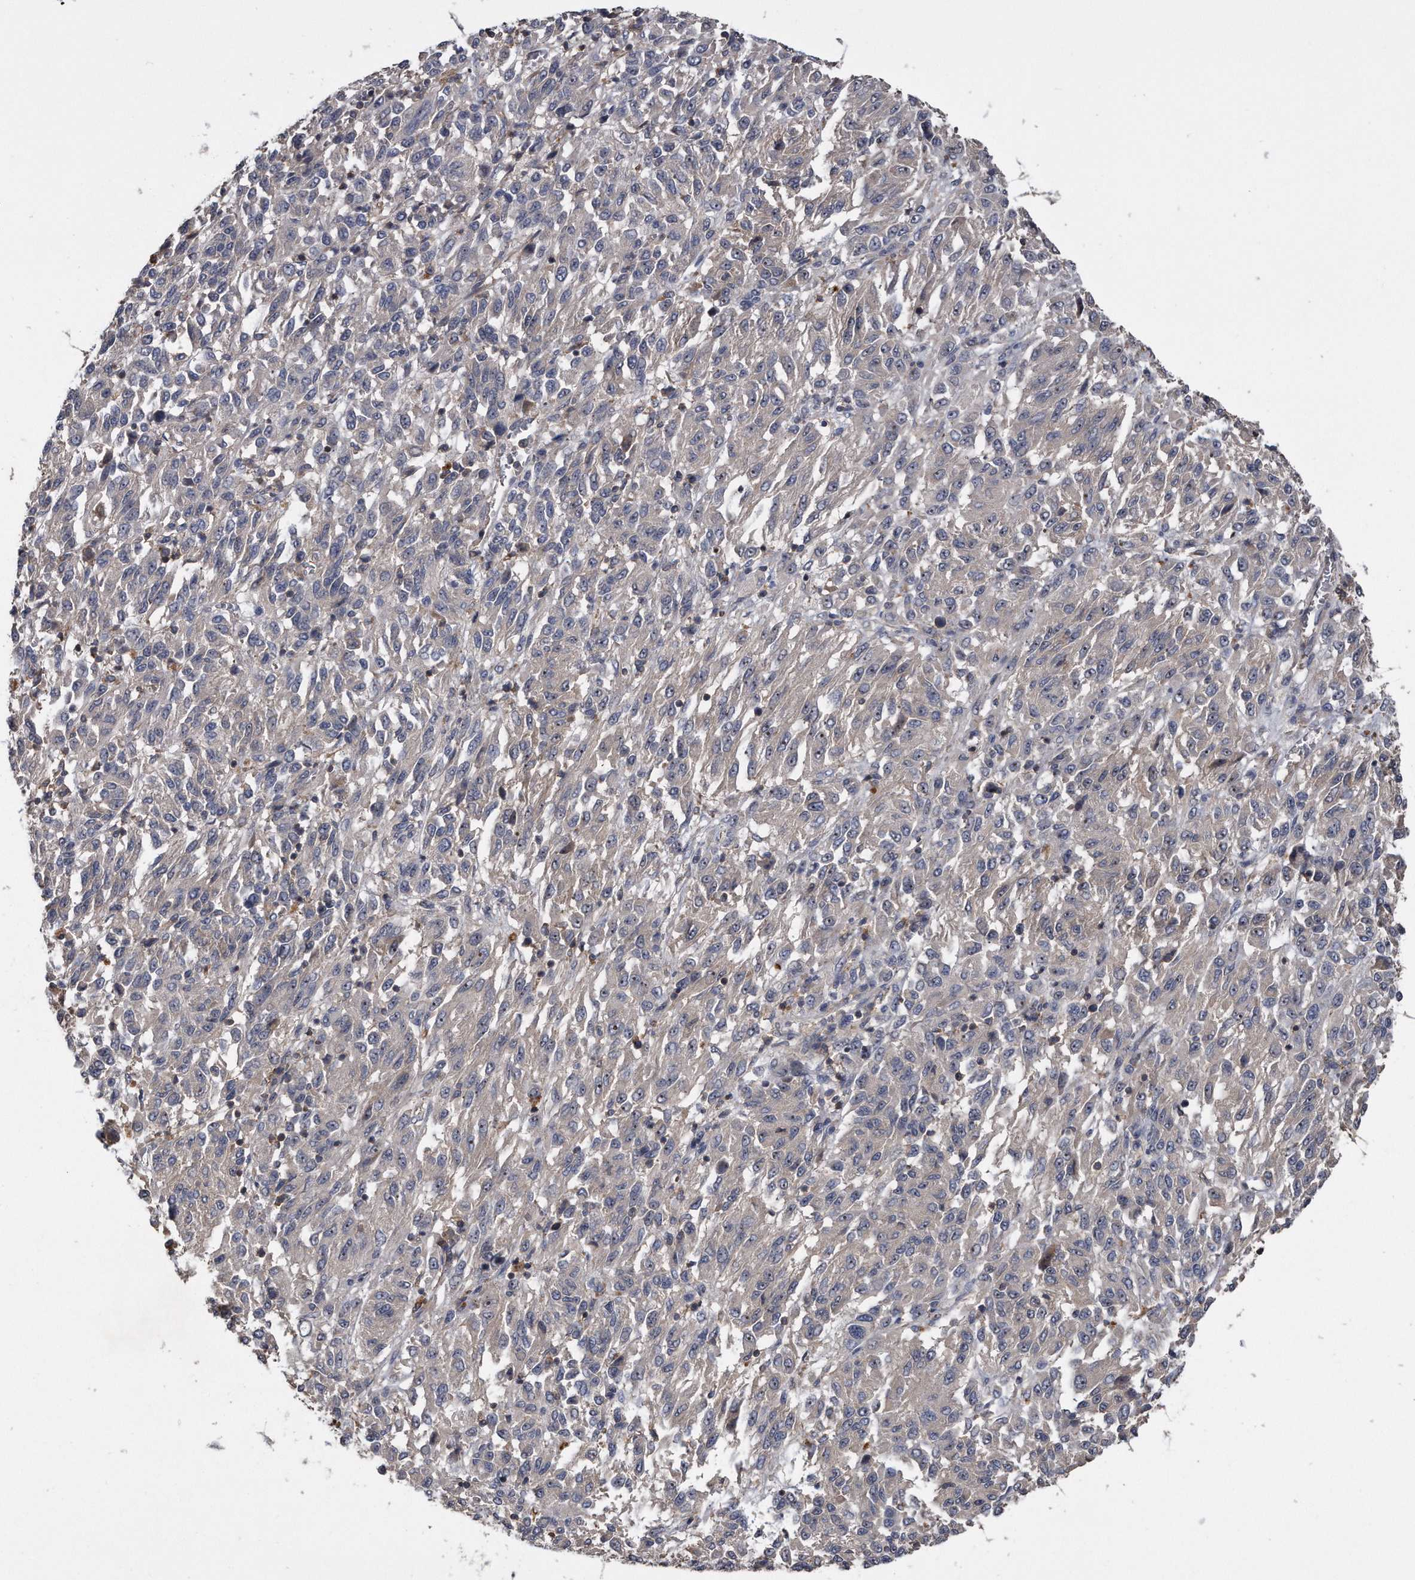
{"staining": {"intensity": "weak", "quantity": "<25%", "location": "nuclear"}, "tissue": "melanoma", "cell_type": "Tumor cells", "image_type": "cancer", "snomed": [{"axis": "morphology", "description": "Malignant melanoma, Metastatic site"}, {"axis": "topography", "description": "Lung"}], "caption": "This is an immunohistochemistry micrograph of malignant melanoma (metastatic site). There is no expression in tumor cells.", "gene": "KCND3", "patient": {"sex": "male", "age": 64}}